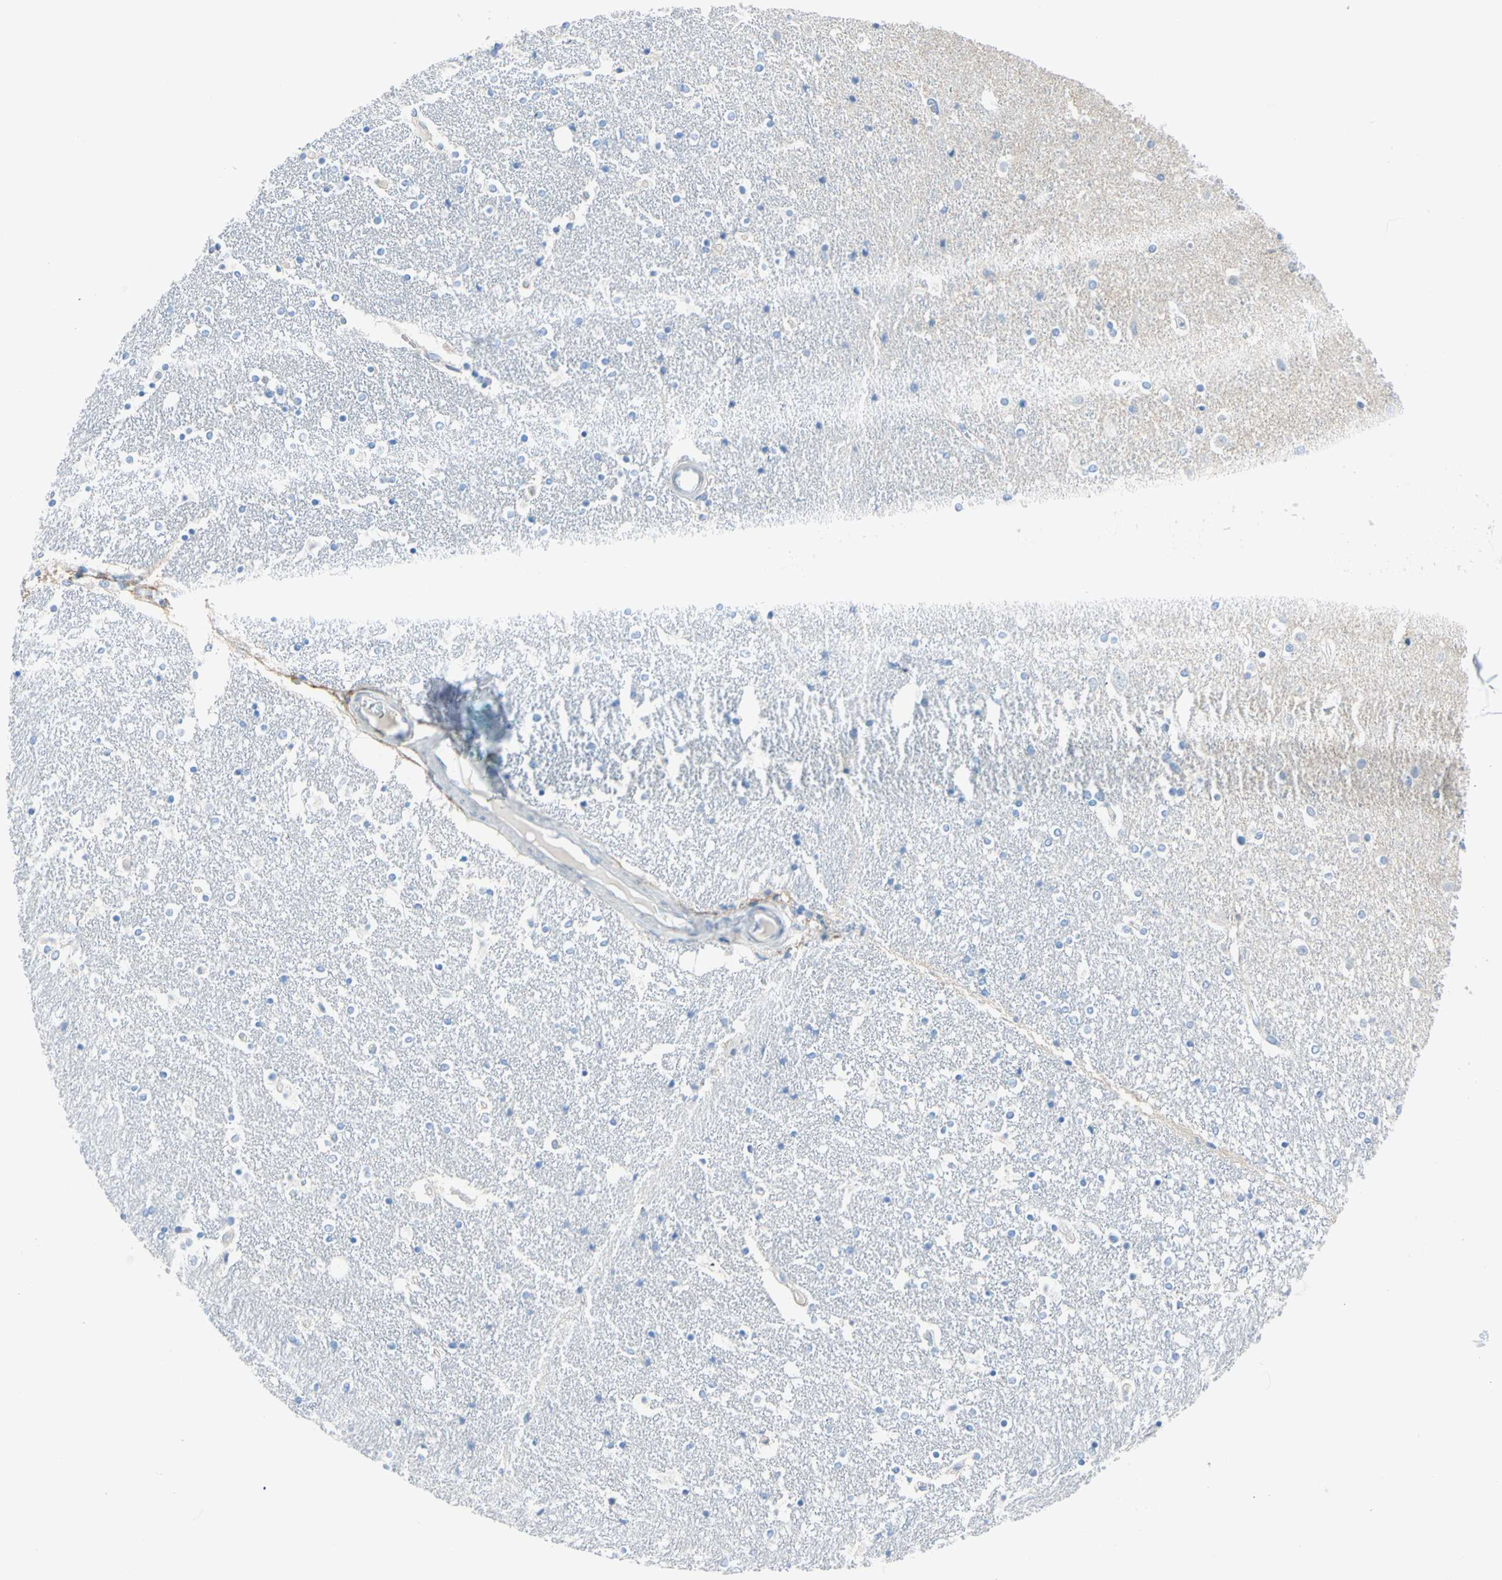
{"staining": {"intensity": "negative", "quantity": "none", "location": "none"}, "tissue": "caudate", "cell_type": "Glial cells", "image_type": "normal", "snomed": [{"axis": "morphology", "description": "Normal tissue, NOS"}, {"axis": "topography", "description": "Lateral ventricle wall"}], "caption": "The histopathology image reveals no staining of glial cells in normal caudate.", "gene": "PDPN", "patient": {"sex": "female", "age": 54}}